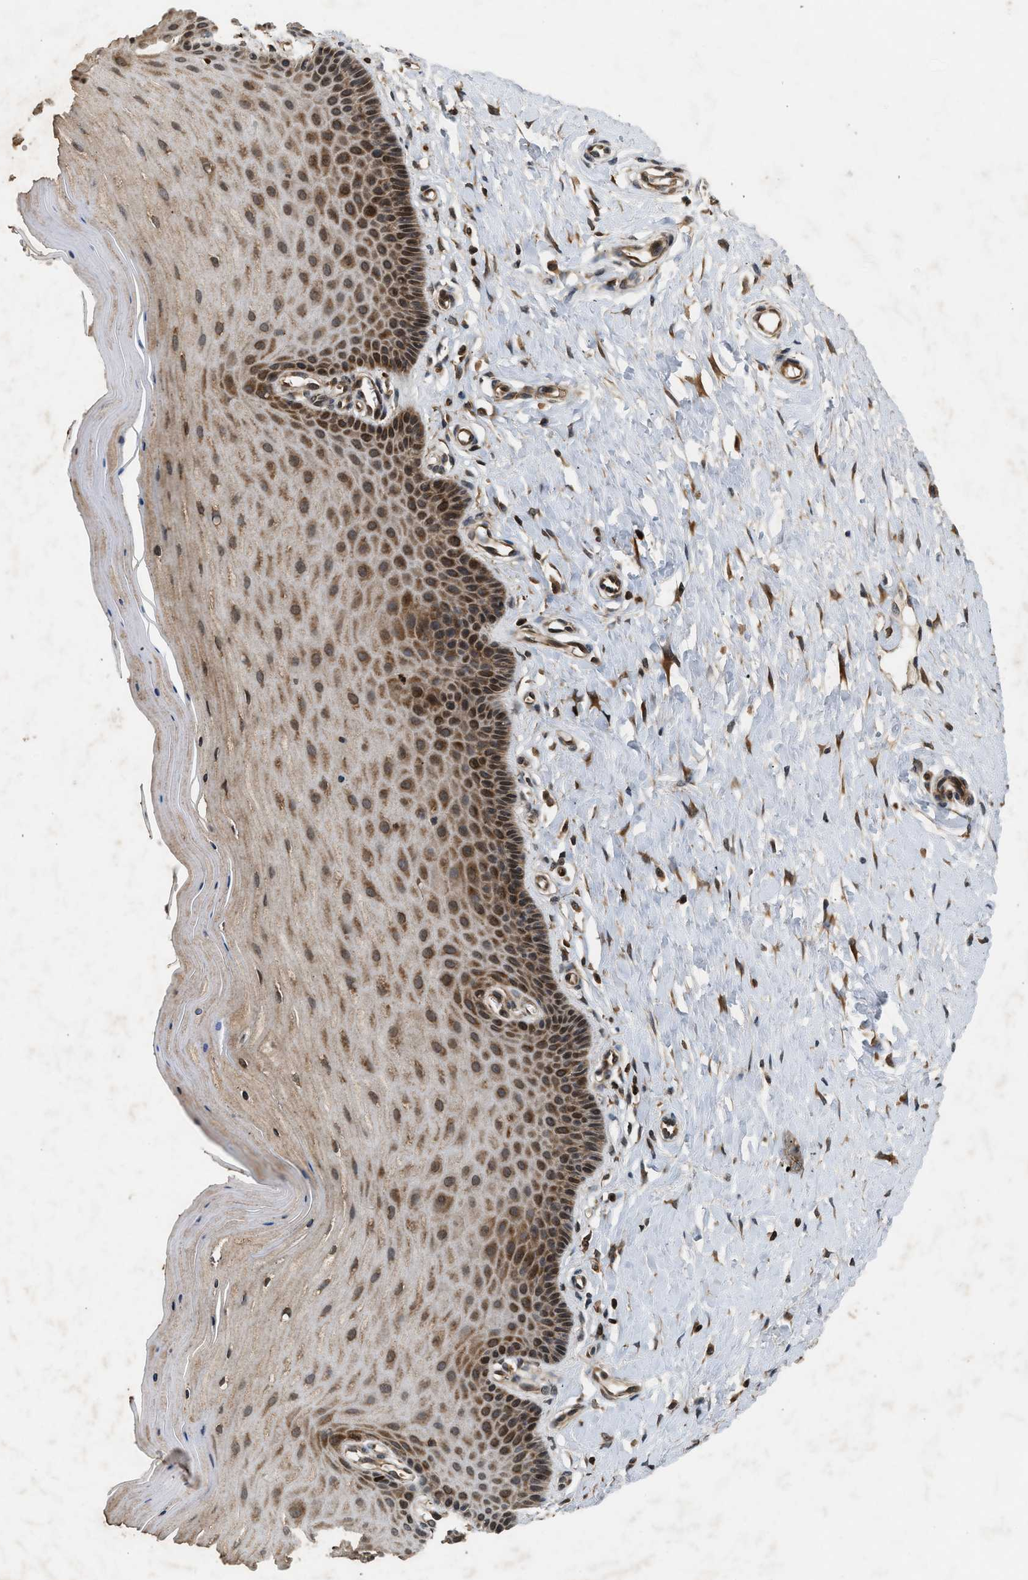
{"staining": {"intensity": "strong", "quantity": "25%-75%", "location": "cytoplasmic/membranous"}, "tissue": "cervix", "cell_type": "Glandular cells", "image_type": "normal", "snomed": [{"axis": "morphology", "description": "Normal tissue, NOS"}, {"axis": "topography", "description": "Cervix"}], "caption": "Glandular cells reveal strong cytoplasmic/membranous expression in about 25%-75% of cells in unremarkable cervix.", "gene": "OXSR1", "patient": {"sex": "female", "age": 55}}